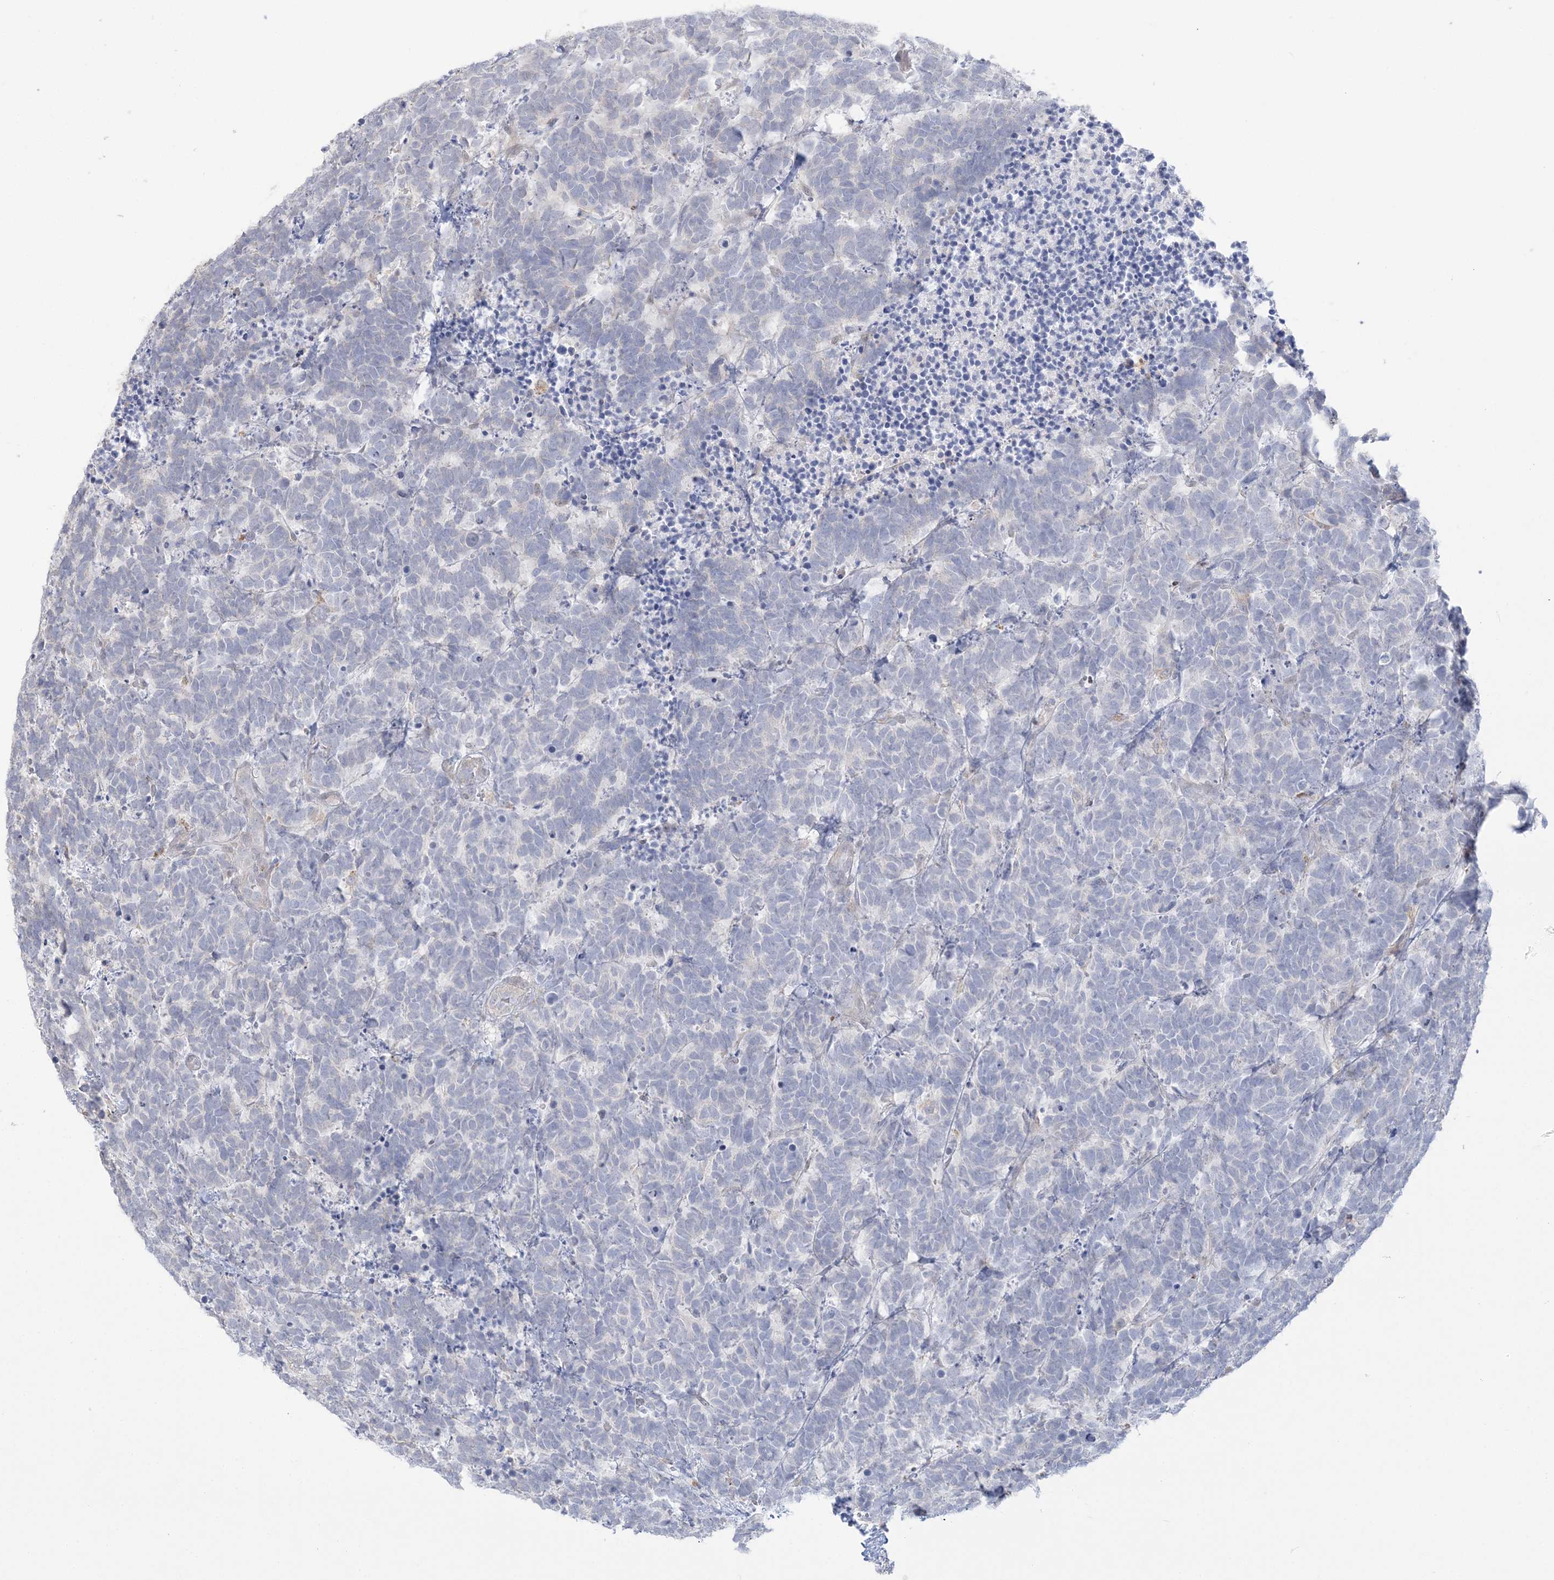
{"staining": {"intensity": "negative", "quantity": "none", "location": "none"}, "tissue": "carcinoid", "cell_type": "Tumor cells", "image_type": "cancer", "snomed": [{"axis": "morphology", "description": "Carcinoma, NOS"}, {"axis": "morphology", "description": "Carcinoid, malignant, NOS"}, {"axis": "topography", "description": "Urinary bladder"}], "caption": "Histopathology image shows no protein positivity in tumor cells of carcinoid tissue.", "gene": "HAAO", "patient": {"sex": "male", "age": 57}}